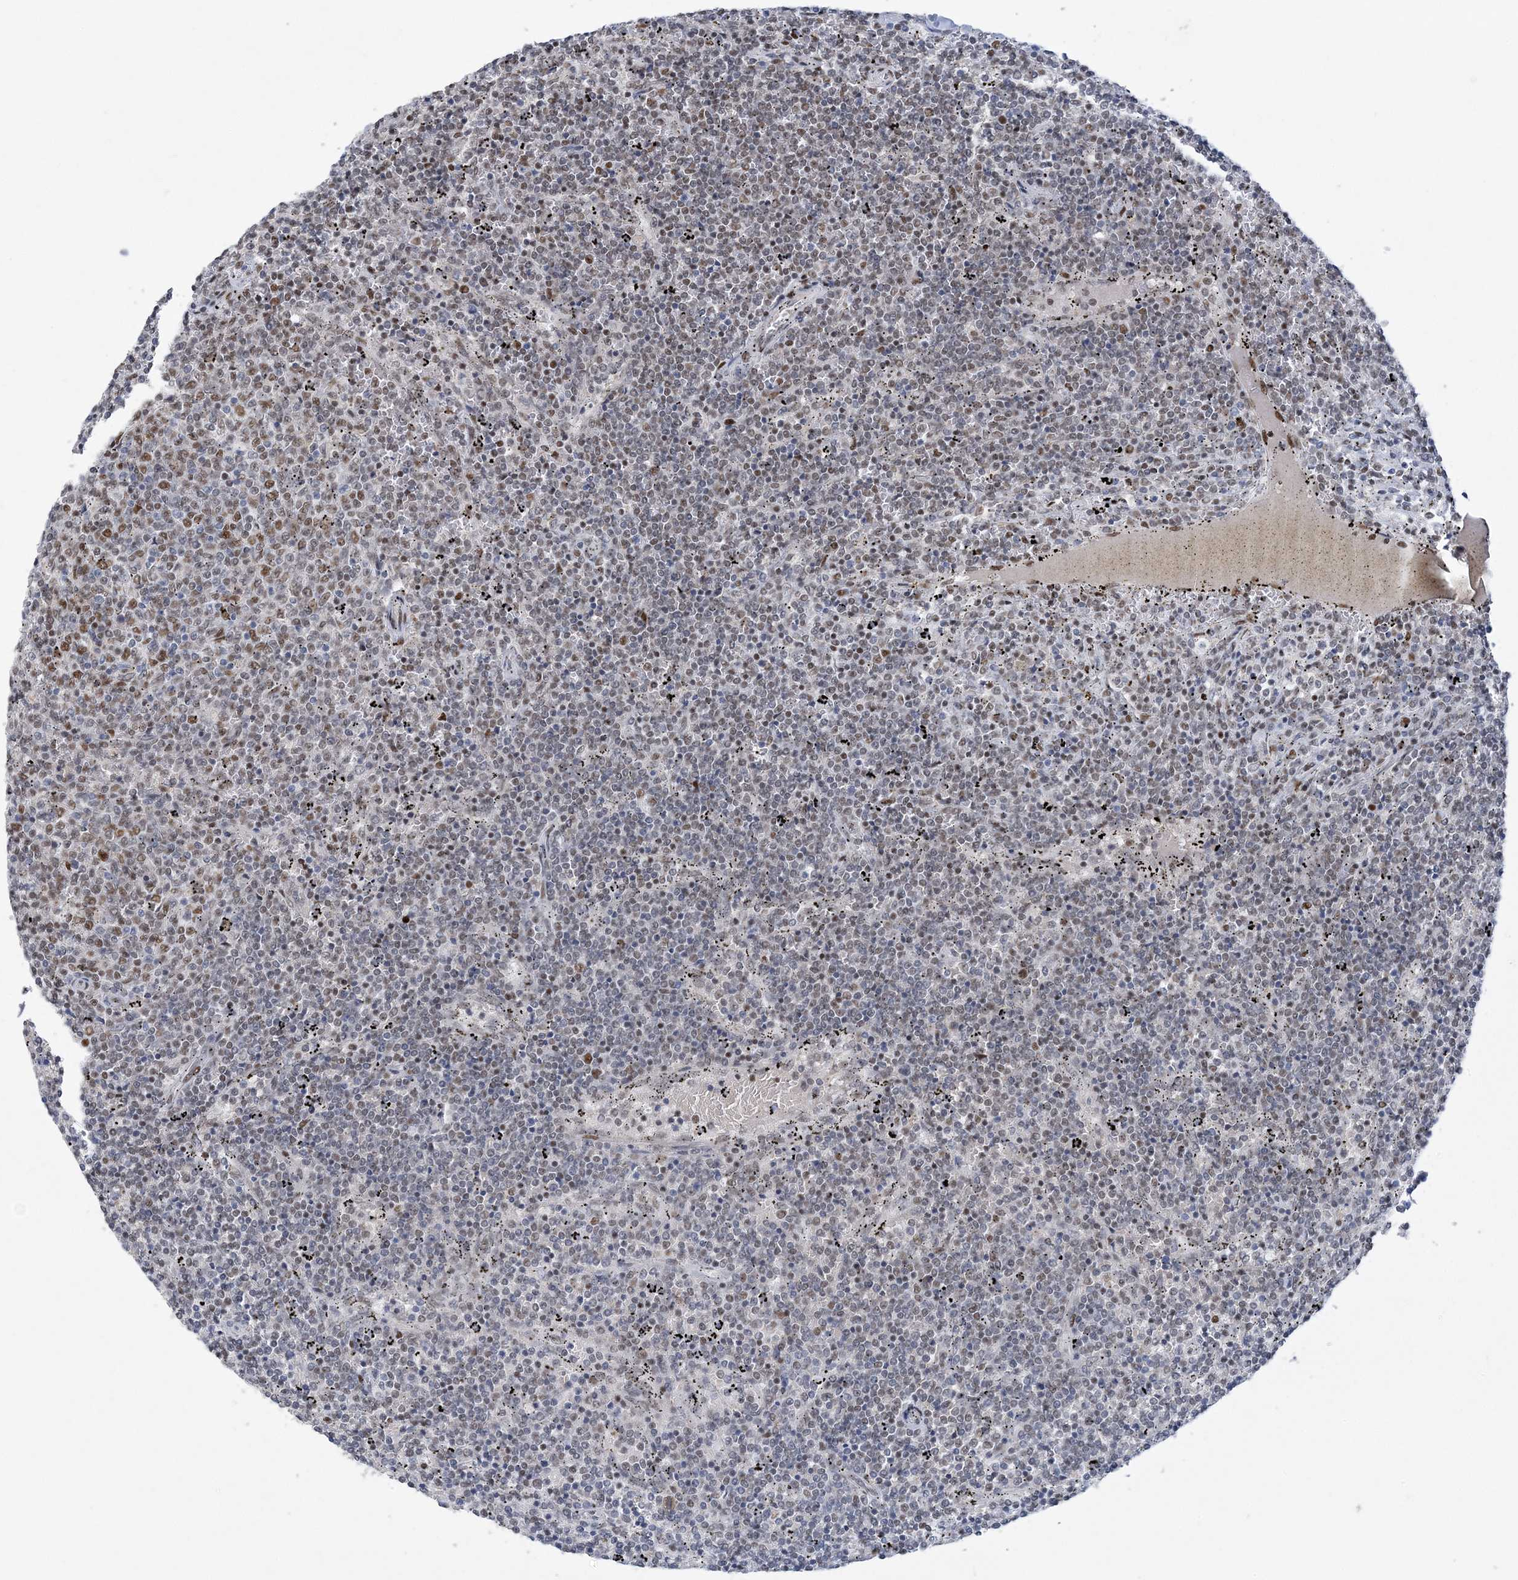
{"staining": {"intensity": "weak", "quantity": "<25%", "location": "nuclear"}, "tissue": "lymphoma", "cell_type": "Tumor cells", "image_type": "cancer", "snomed": [{"axis": "morphology", "description": "Malignant lymphoma, non-Hodgkin's type, Low grade"}, {"axis": "topography", "description": "Spleen"}], "caption": "Low-grade malignant lymphoma, non-Hodgkin's type stained for a protein using immunohistochemistry (IHC) shows no expression tumor cells.", "gene": "ZBTB7A", "patient": {"sex": "female", "age": 50}}